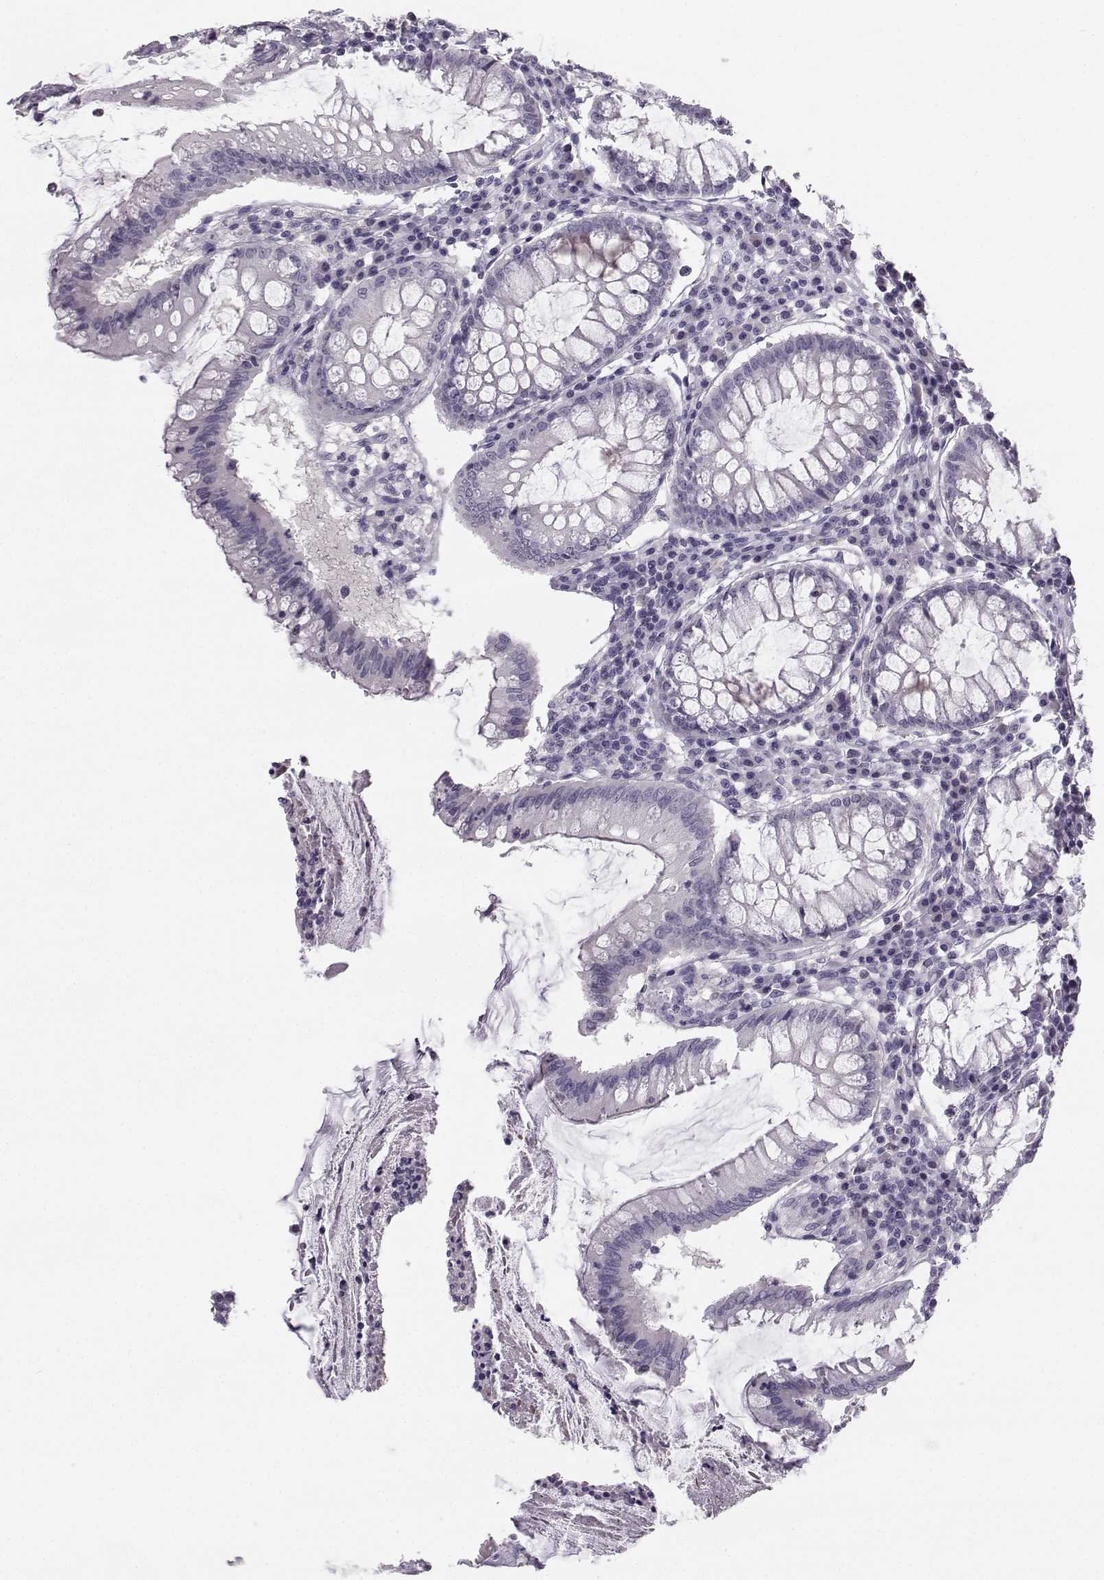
{"staining": {"intensity": "negative", "quantity": "none", "location": "none"}, "tissue": "colorectal cancer", "cell_type": "Tumor cells", "image_type": "cancer", "snomed": [{"axis": "morphology", "description": "Adenocarcinoma, NOS"}, {"axis": "topography", "description": "Colon"}], "caption": "Tumor cells are negative for protein expression in human colorectal cancer.", "gene": "SYCE1", "patient": {"sex": "female", "age": 70}}